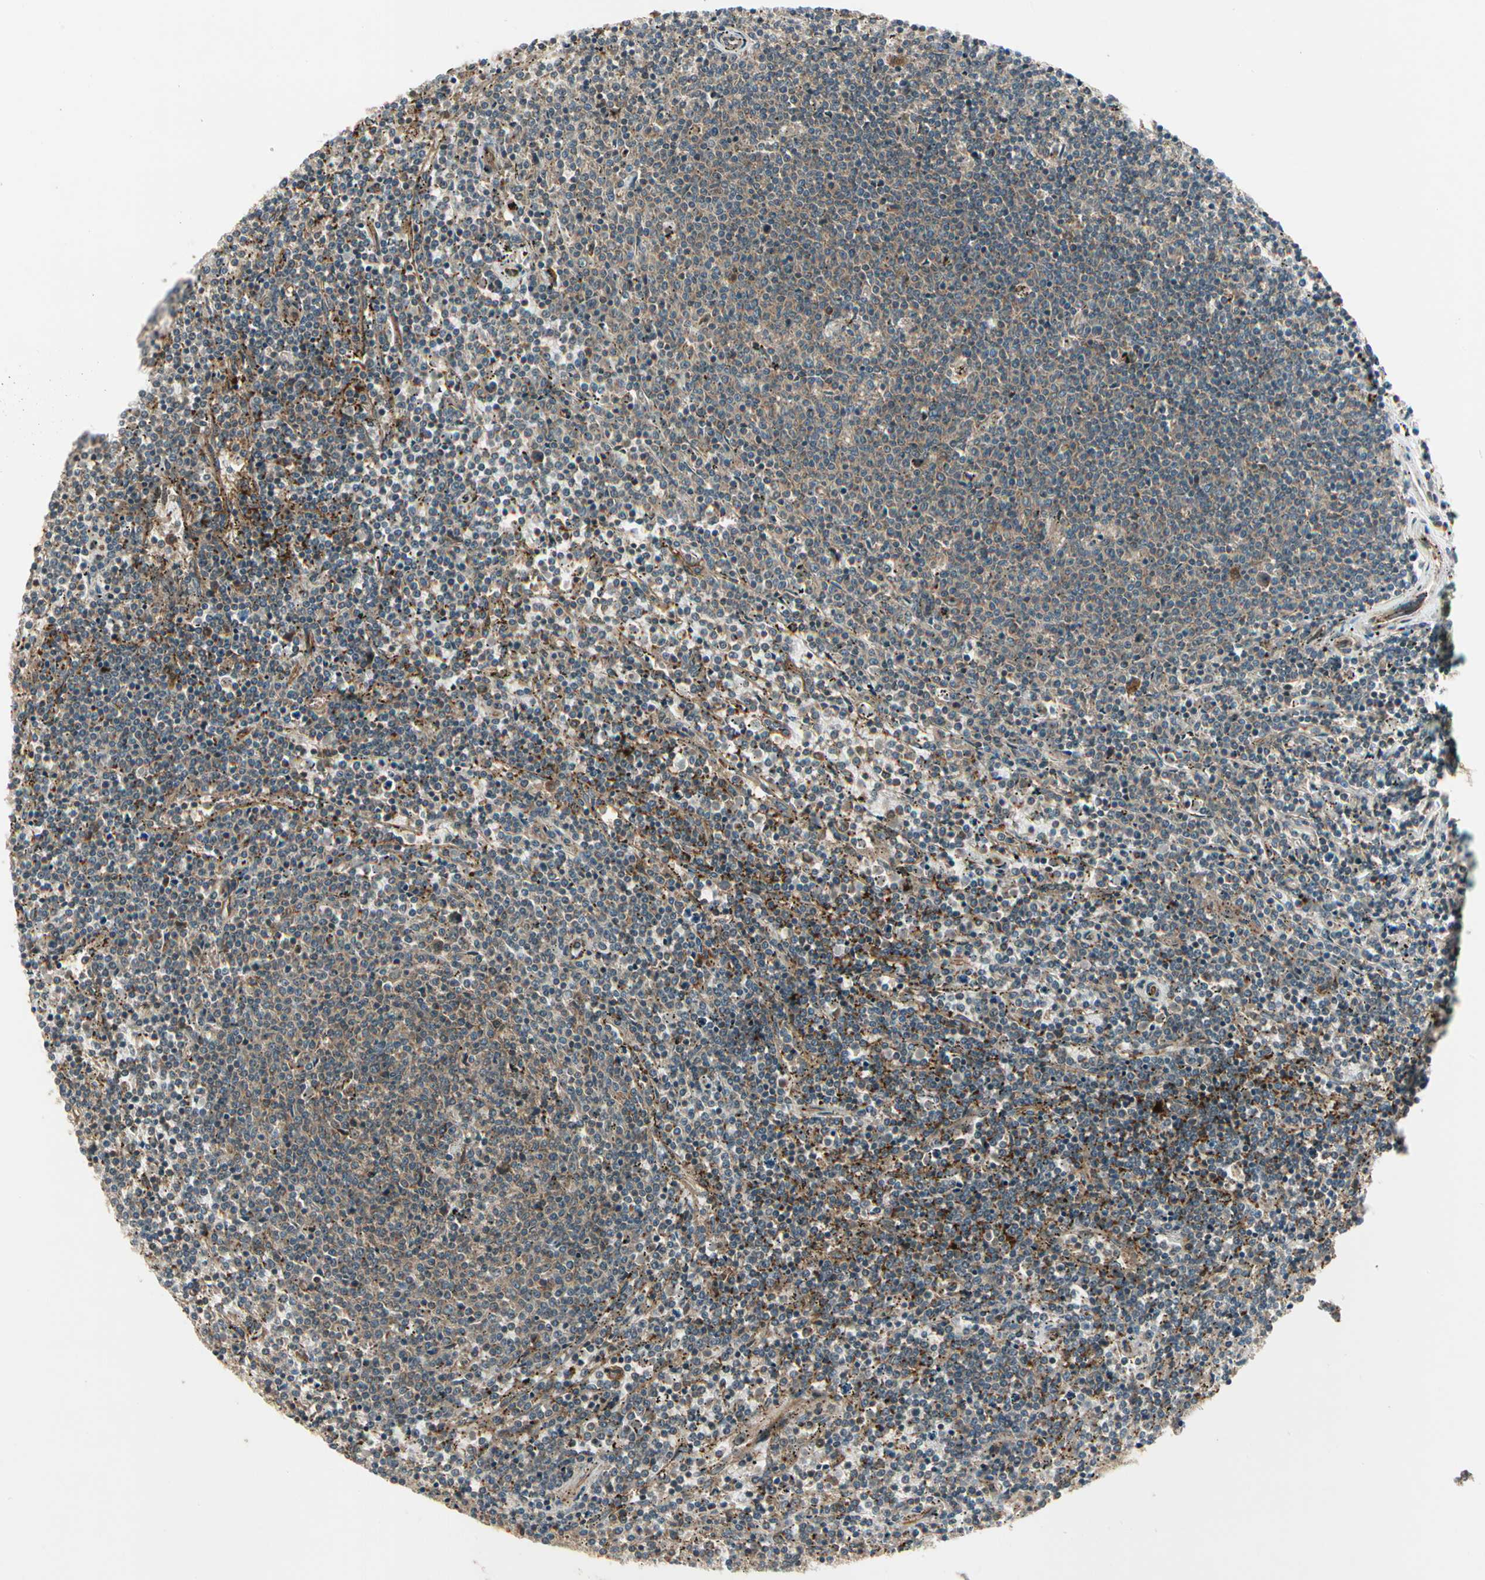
{"staining": {"intensity": "moderate", "quantity": "25%-75%", "location": "cytoplasmic/membranous"}, "tissue": "lymphoma", "cell_type": "Tumor cells", "image_type": "cancer", "snomed": [{"axis": "morphology", "description": "Malignant lymphoma, non-Hodgkin's type, Low grade"}, {"axis": "topography", "description": "Spleen"}], "caption": "This image exhibits lymphoma stained with IHC to label a protein in brown. The cytoplasmic/membranous of tumor cells show moderate positivity for the protein. Nuclei are counter-stained blue.", "gene": "FKBP15", "patient": {"sex": "female", "age": 50}}